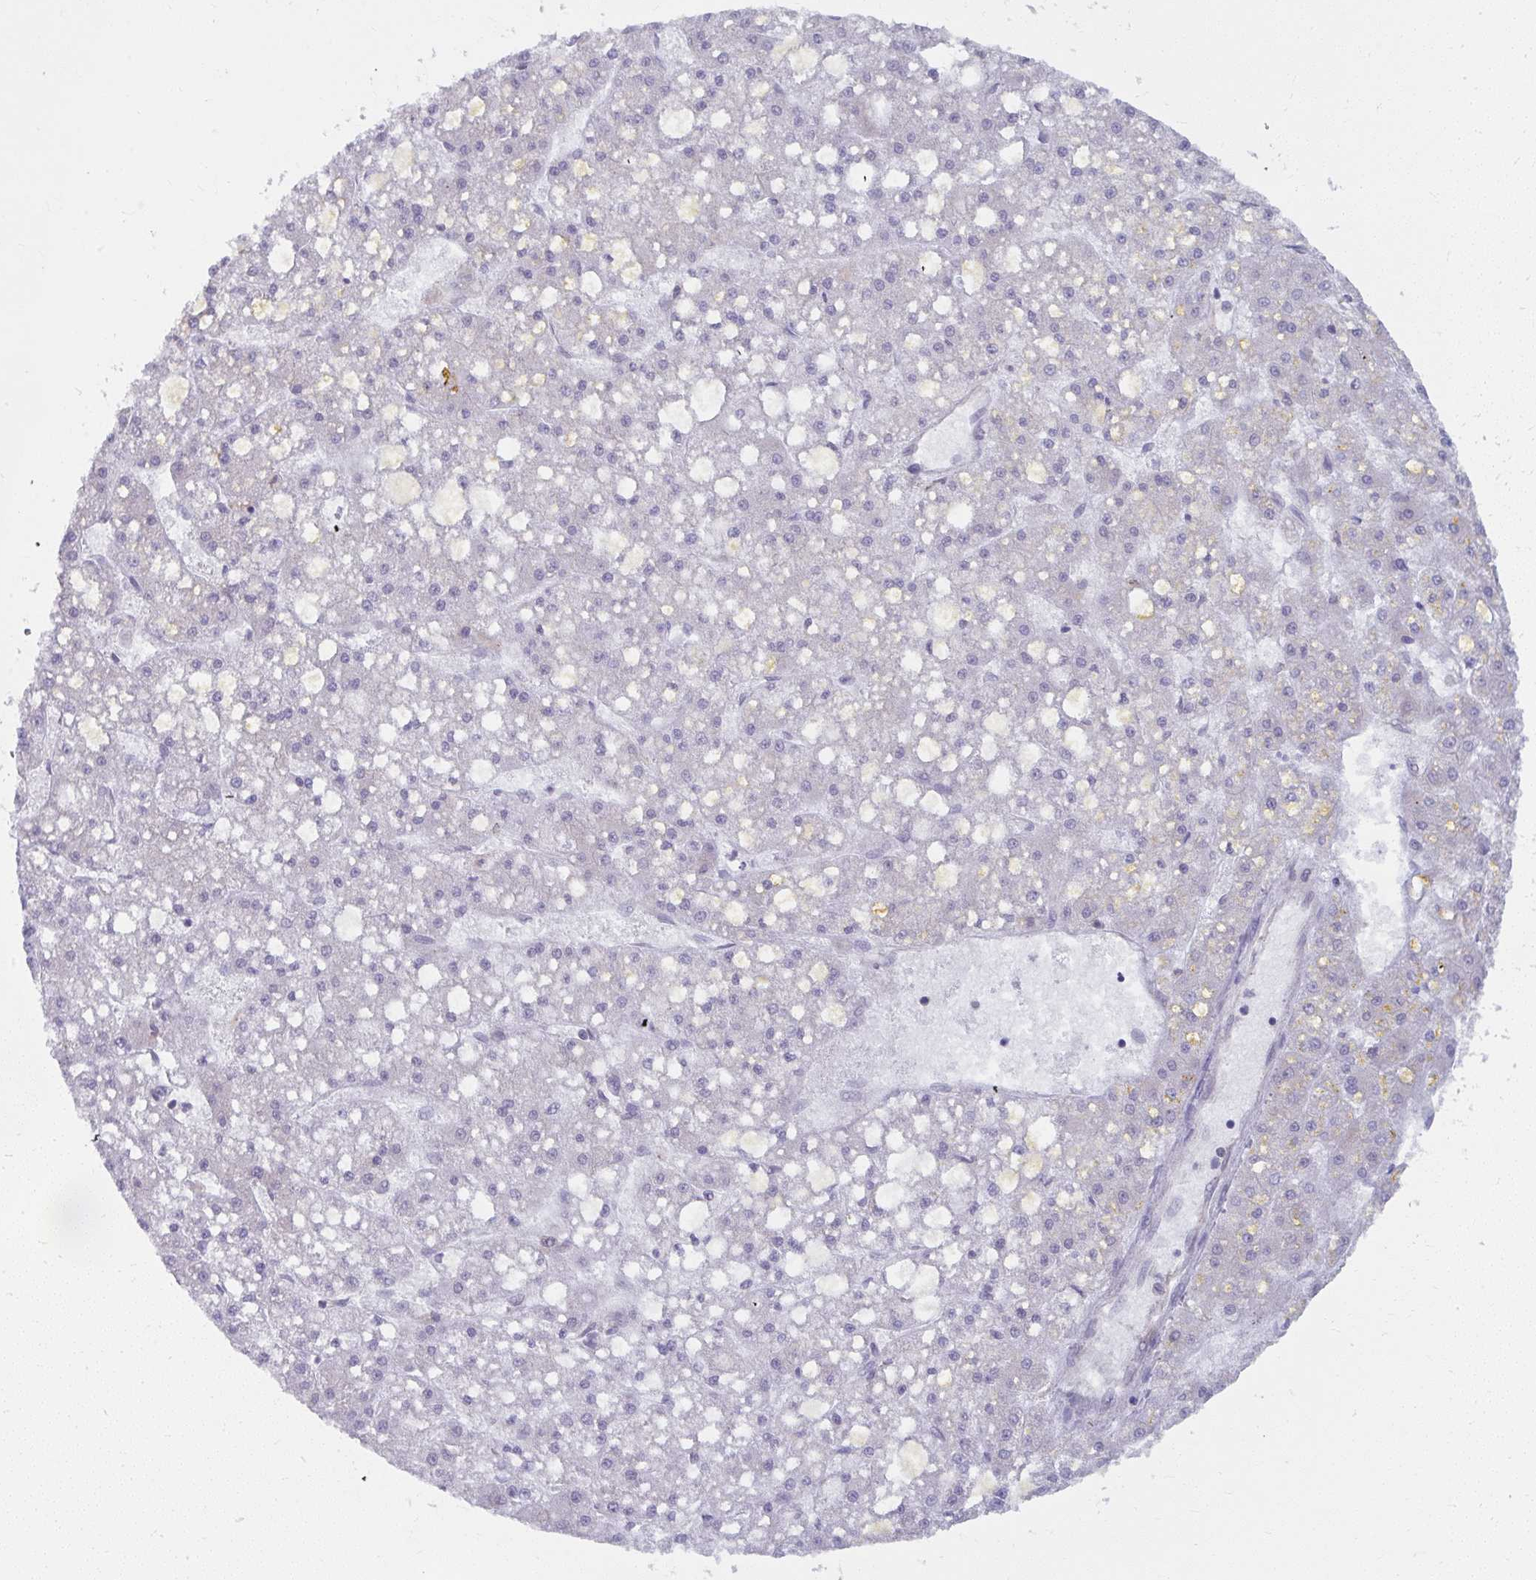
{"staining": {"intensity": "negative", "quantity": "none", "location": "none"}, "tissue": "liver cancer", "cell_type": "Tumor cells", "image_type": "cancer", "snomed": [{"axis": "morphology", "description": "Carcinoma, Hepatocellular, NOS"}, {"axis": "topography", "description": "Liver"}], "caption": "IHC histopathology image of human hepatocellular carcinoma (liver) stained for a protein (brown), which shows no staining in tumor cells.", "gene": "NMNAT1", "patient": {"sex": "male", "age": 67}}